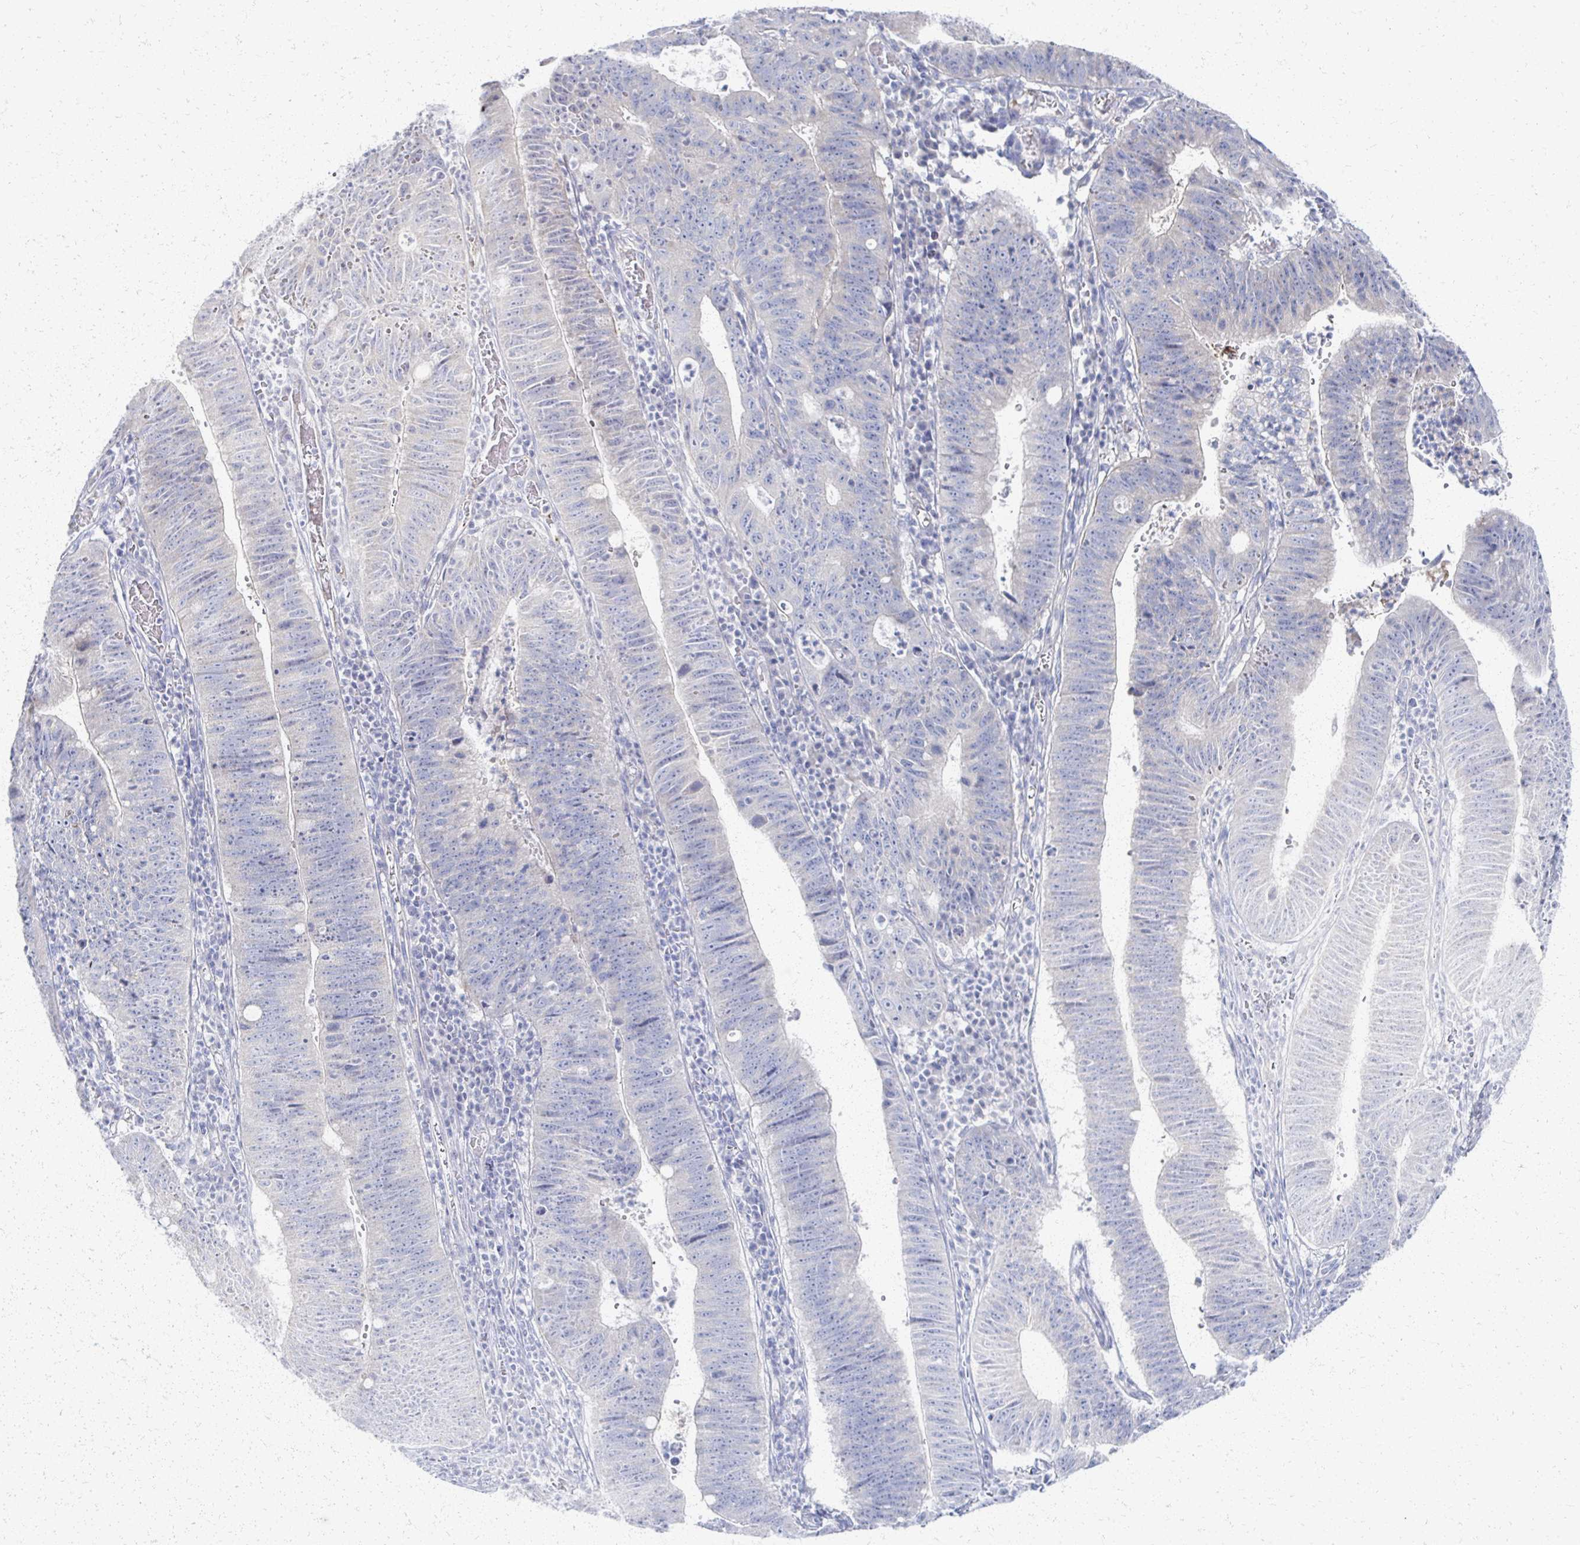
{"staining": {"intensity": "negative", "quantity": "none", "location": "none"}, "tissue": "stomach cancer", "cell_type": "Tumor cells", "image_type": "cancer", "snomed": [{"axis": "morphology", "description": "Adenocarcinoma, NOS"}, {"axis": "topography", "description": "Stomach"}], "caption": "A high-resolution image shows immunohistochemistry staining of stomach adenocarcinoma, which demonstrates no significant positivity in tumor cells.", "gene": "PRR20A", "patient": {"sex": "male", "age": 59}}